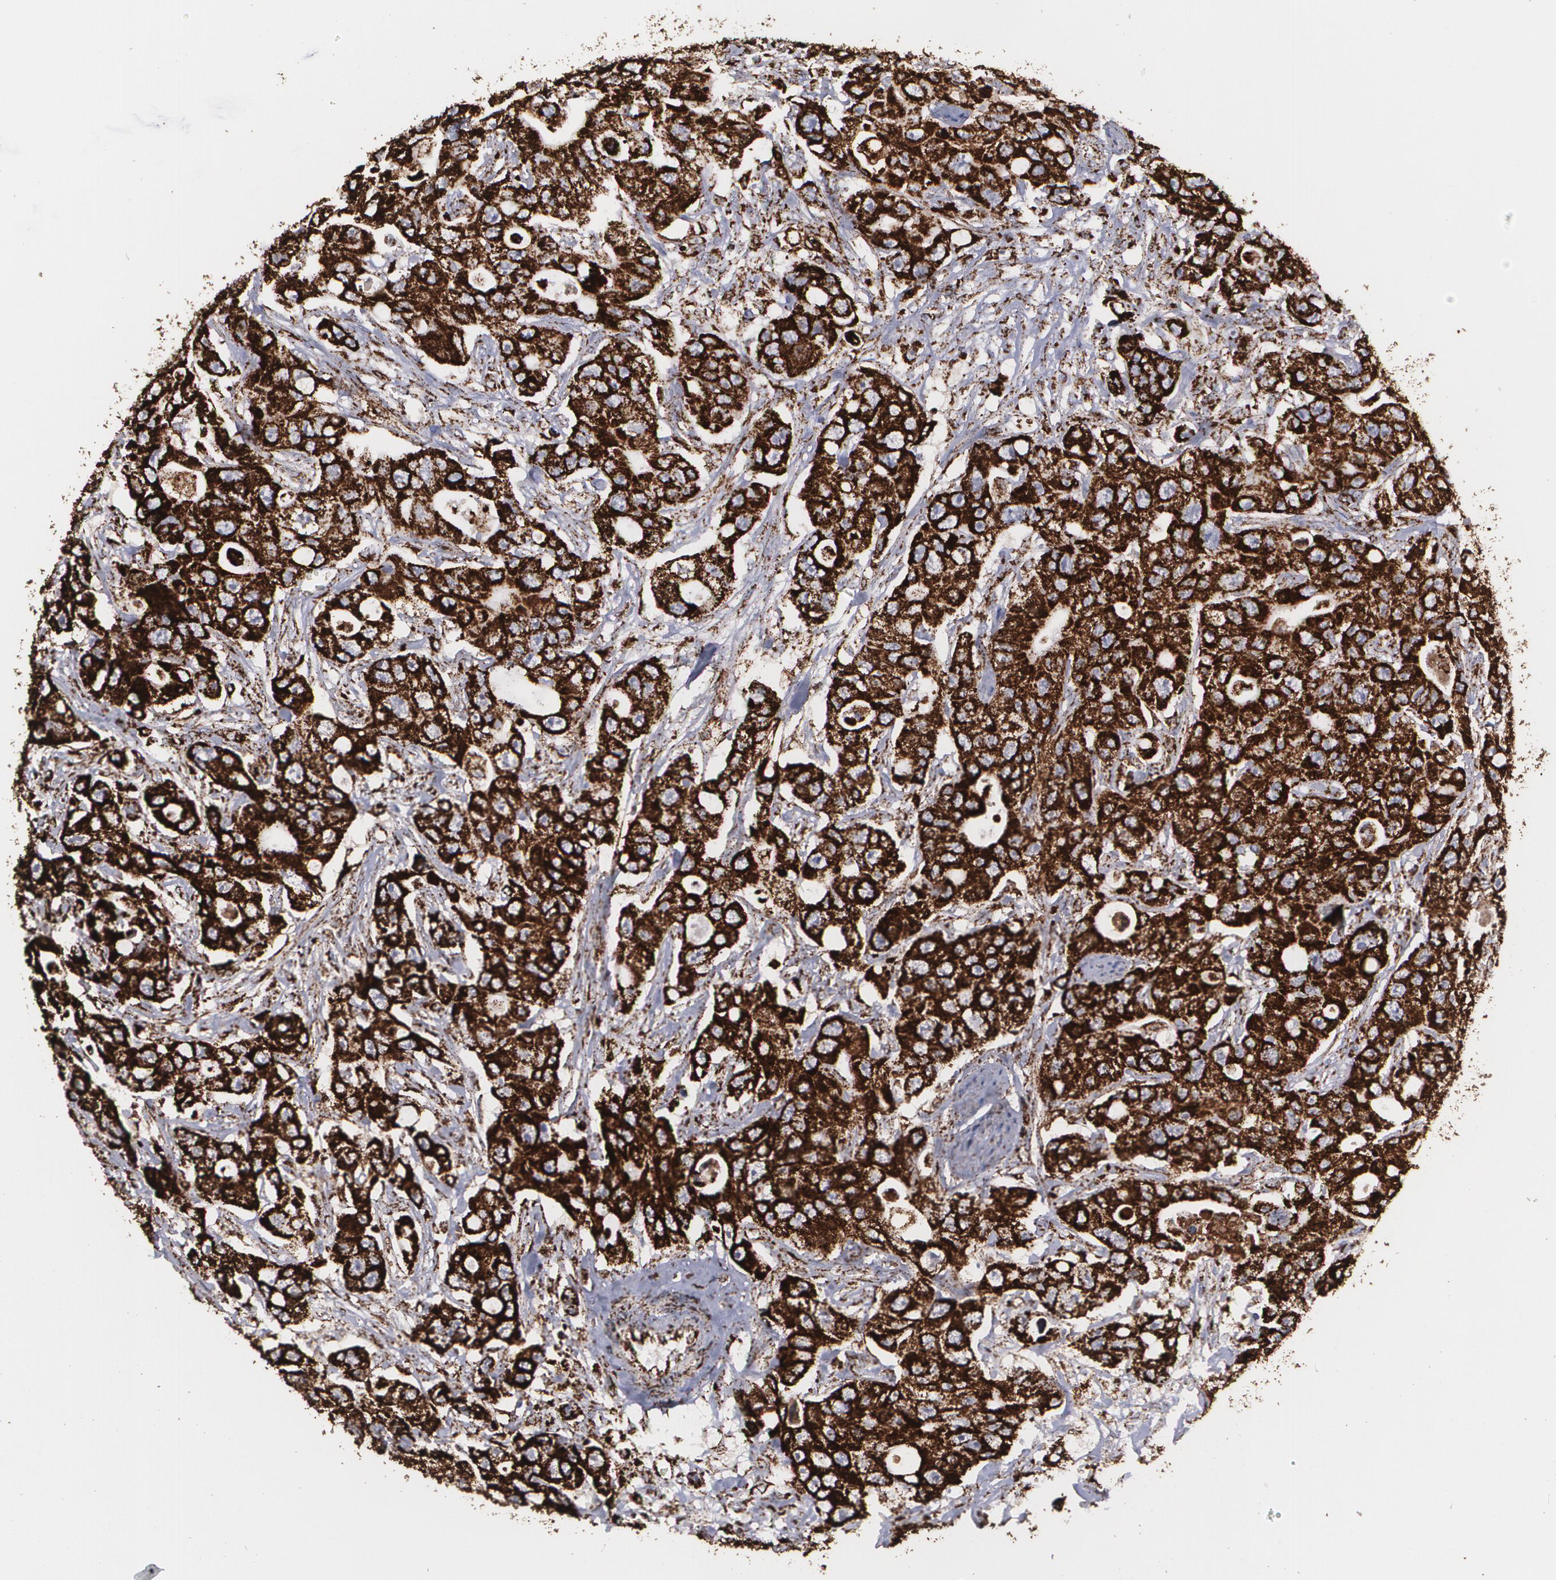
{"staining": {"intensity": "strong", "quantity": ">75%", "location": "cytoplasmic/membranous"}, "tissue": "colorectal cancer", "cell_type": "Tumor cells", "image_type": "cancer", "snomed": [{"axis": "morphology", "description": "Adenocarcinoma, NOS"}, {"axis": "topography", "description": "Colon"}], "caption": "The photomicrograph reveals immunohistochemical staining of adenocarcinoma (colorectal). There is strong cytoplasmic/membranous expression is identified in about >75% of tumor cells.", "gene": "HSPD1", "patient": {"sex": "female", "age": 46}}